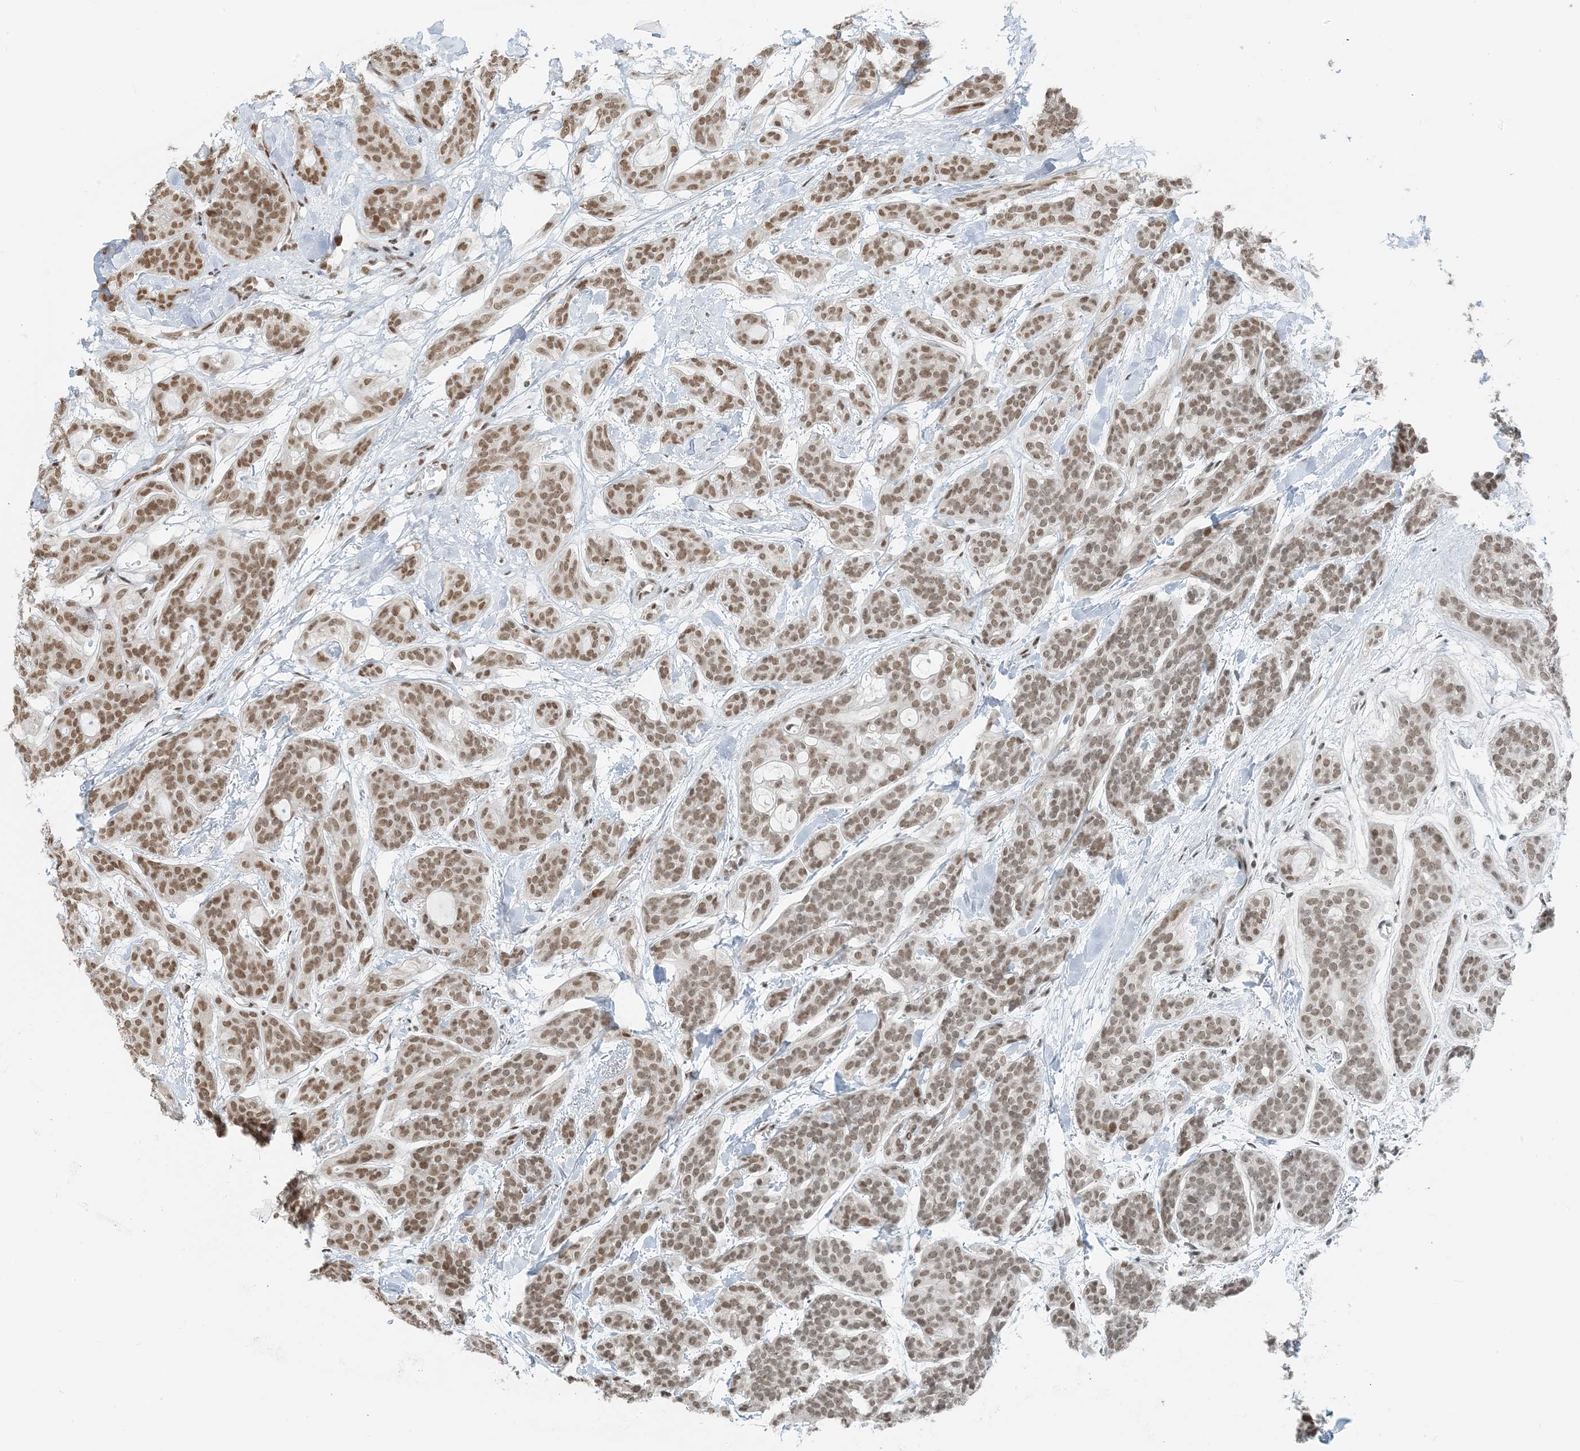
{"staining": {"intensity": "moderate", "quantity": ">75%", "location": "nuclear"}, "tissue": "head and neck cancer", "cell_type": "Tumor cells", "image_type": "cancer", "snomed": [{"axis": "morphology", "description": "Adenocarcinoma, NOS"}, {"axis": "topography", "description": "Head-Neck"}], "caption": "Brown immunohistochemical staining in head and neck adenocarcinoma exhibits moderate nuclear positivity in approximately >75% of tumor cells. Using DAB (brown) and hematoxylin (blue) stains, captured at high magnification using brightfield microscopy.", "gene": "ZNF500", "patient": {"sex": "male", "age": 66}}